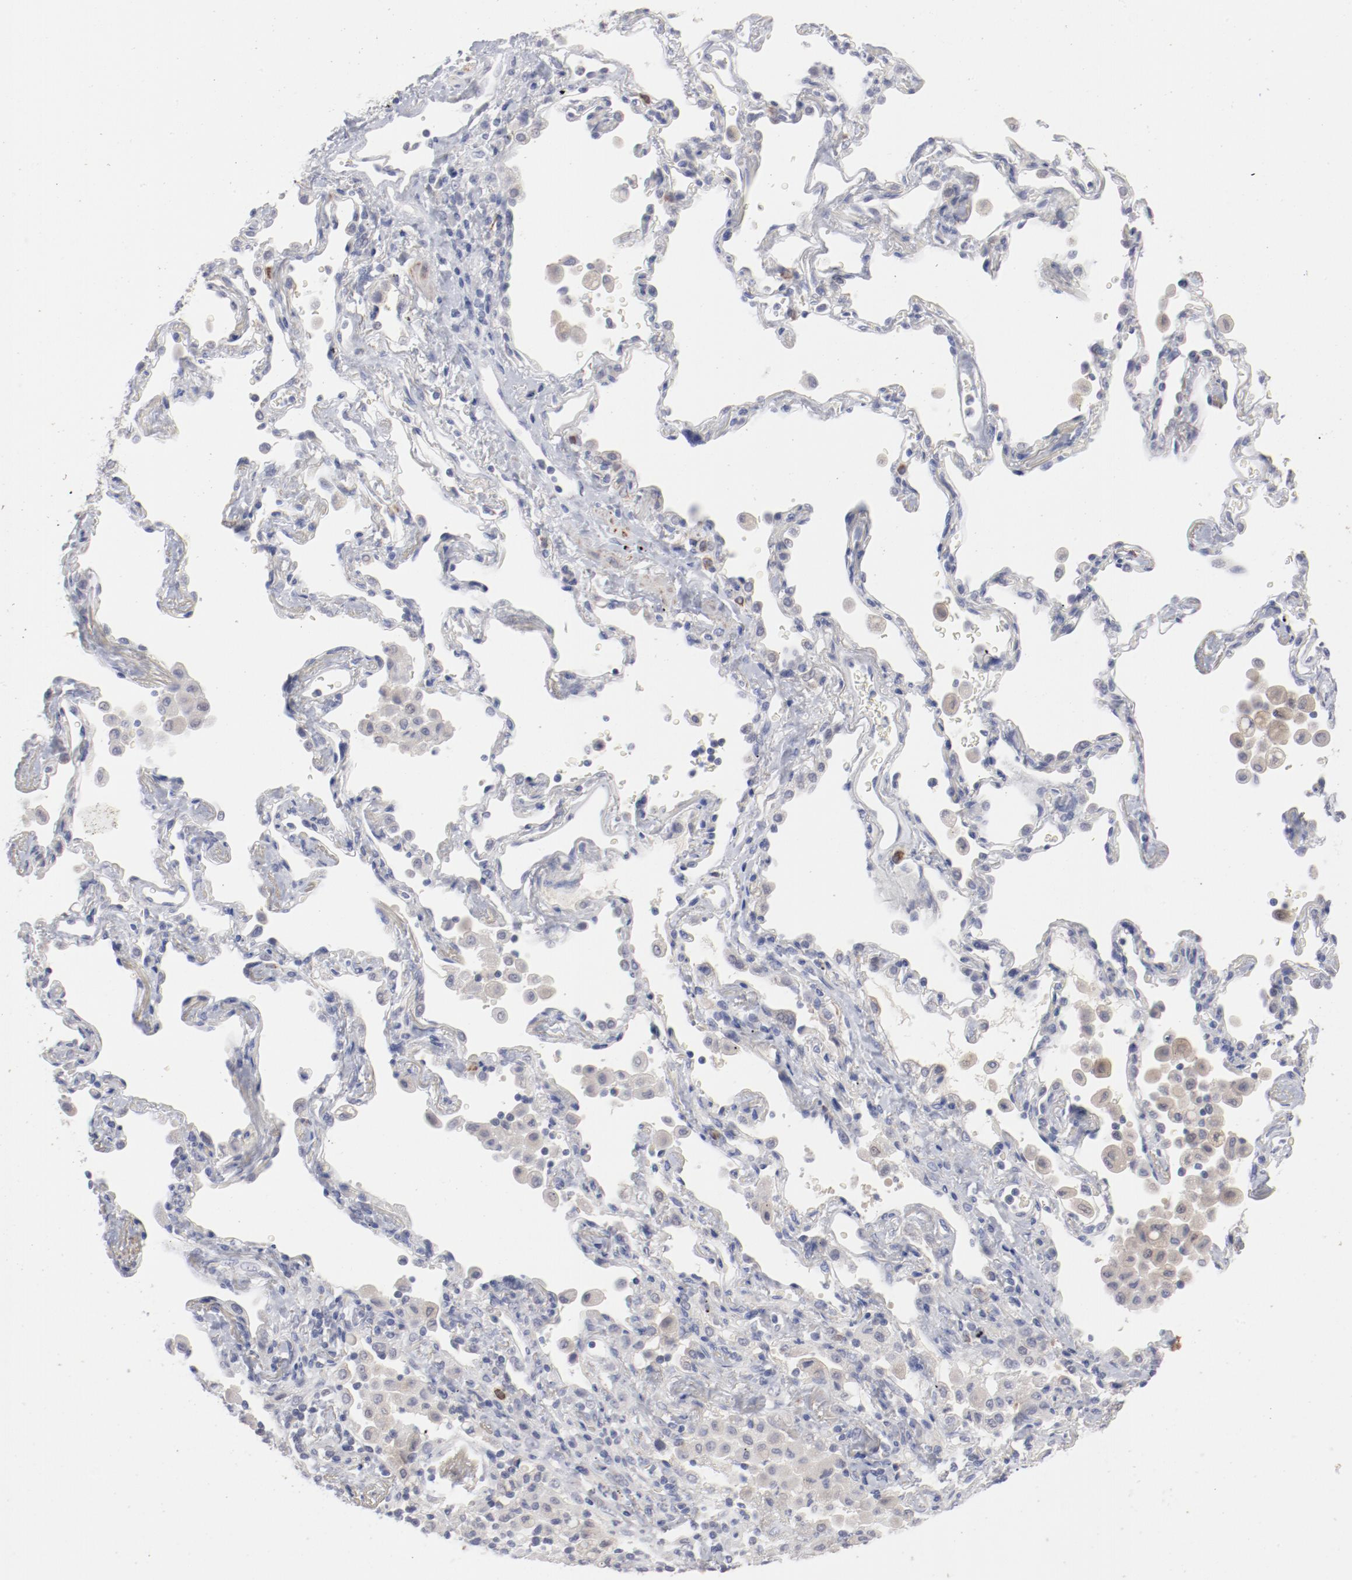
{"staining": {"intensity": "negative", "quantity": "none", "location": "none"}, "tissue": "lung cancer", "cell_type": "Tumor cells", "image_type": "cancer", "snomed": [{"axis": "morphology", "description": "Squamous cell carcinoma, NOS"}, {"axis": "topography", "description": "Lung"}], "caption": "A photomicrograph of lung squamous cell carcinoma stained for a protein exhibits no brown staining in tumor cells. (Brightfield microscopy of DAB immunohistochemistry (IHC) at high magnification).", "gene": "SH3BGR", "patient": {"sex": "female", "age": 67}}